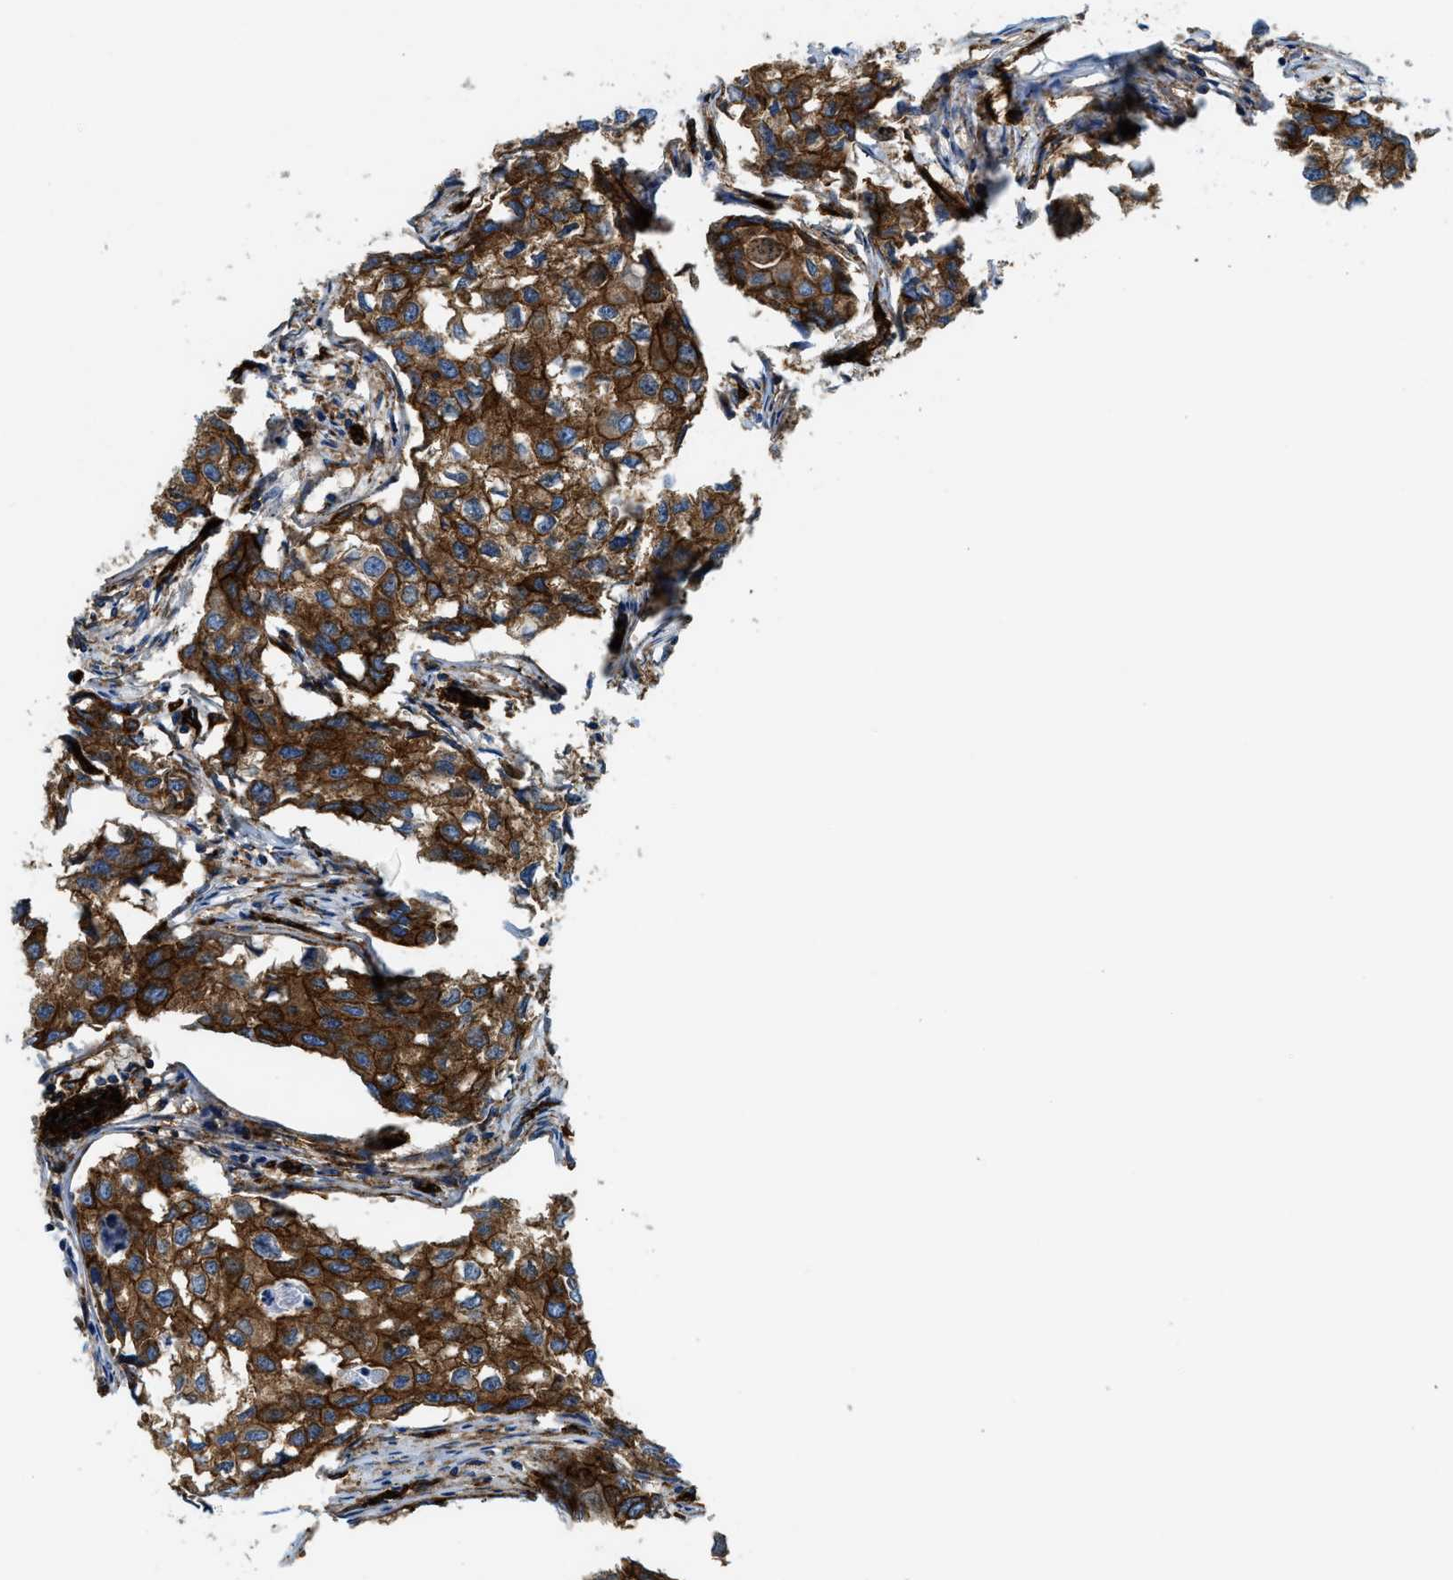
{"staining": {"intensity": "strong", "quantity": ">75%", "location": "cytoplasmic/membranous"}, "tissue": "breast cancer", "cell_type": "Tumor cells", "image_type": "cancer", "snomed": [{"axis": "morphology", "description": "Duct carcinoma"}, {"axis": "topography", "description": "Breast"}], "caption": "This micrograph exhibits intraductal carcinoma (breast) stained with IHC to label a protein in brown. The cytoplasmic/membranous of tumor cells show strong positivity for the protein. Nuclei are counter-stained blue.", "gene": "HIP1", "patient": {"sex": "female", "age": 27}}